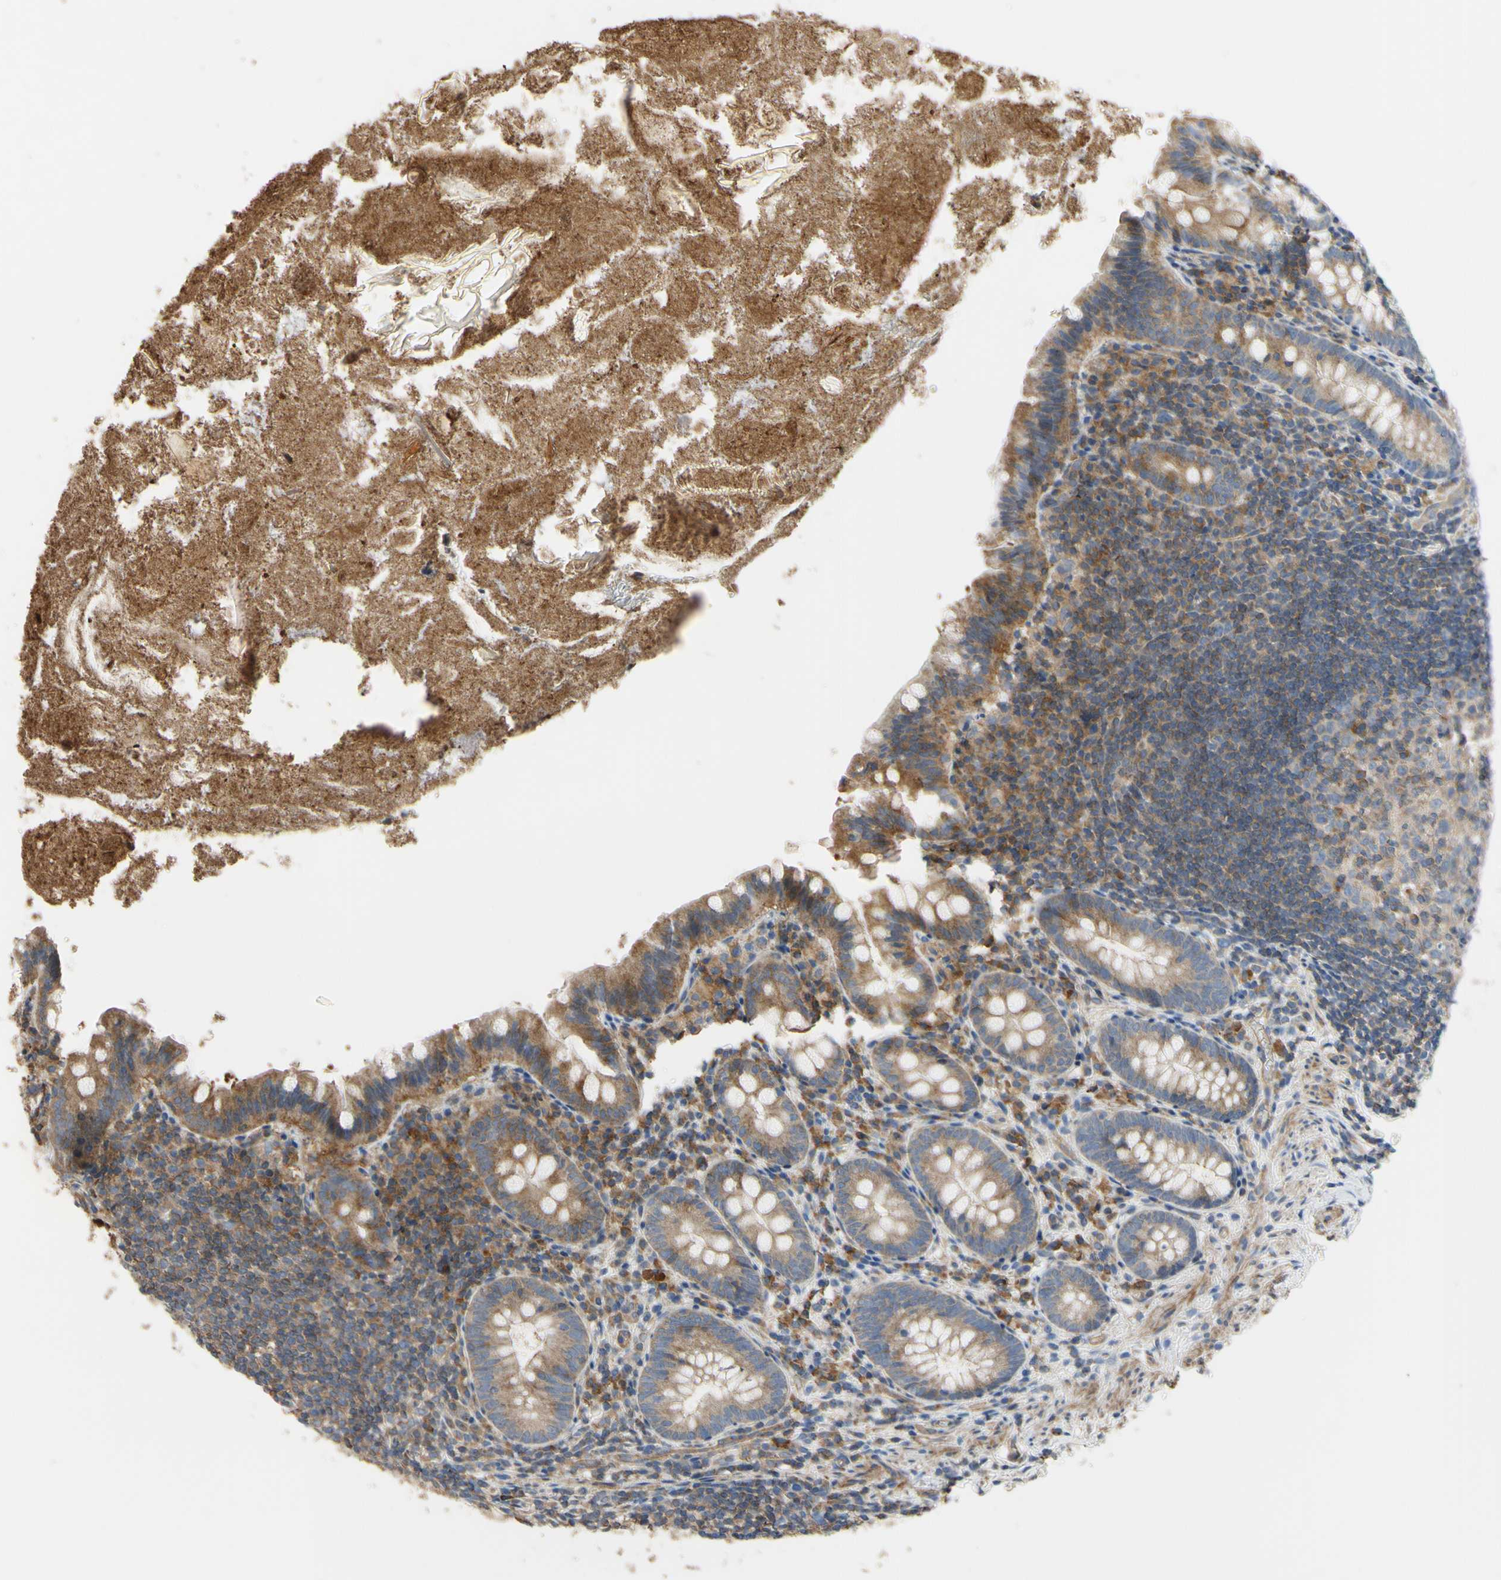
{"staining": {"intensity": "moderate", "quantity": ">75%", "location": "cytoplasmic/membranous"}, "tissue": "appendix", "cell_type": "Glandular cells", "image_type": "normal", "snomed": [{"axis": "morphology", "description": "Normal tissue, NOS"}, {"axis": "topography", "description": "Appendix"}], "caption": "Immunohistochemistry (DAB) staining of unremarkable human appendix demonstrates moderate cytoplasmic/membranous protein expression in approximately >75% of glandular cells.", "gene": "BECN1", "patient": {"sex": "male", "age": 52}}